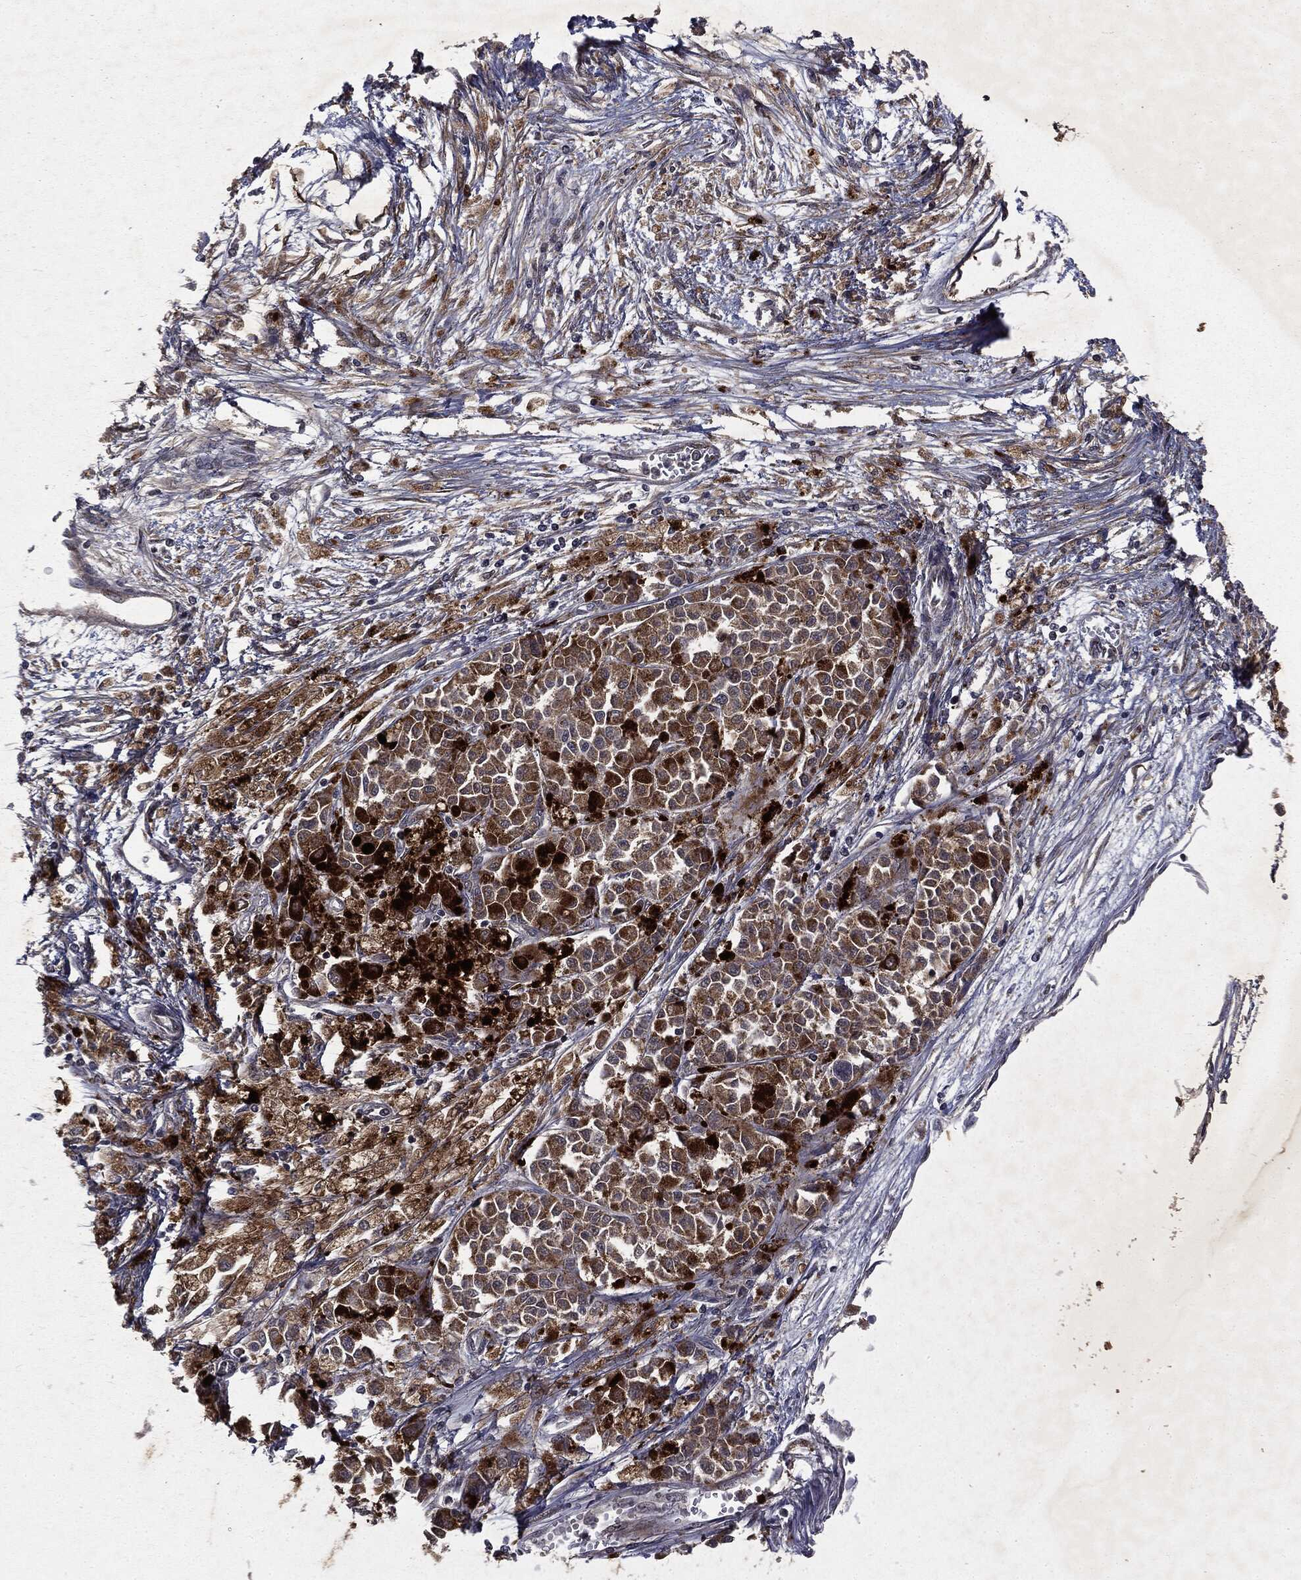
{"staining": {"intensity": "moderate", "quantity": ">75%", "location": "cytoplasmic/membranous"}, "tissue": "melanoma", "cell_type": "Tumor cells", "image_type": "cancer", "snomed": [{"axis": "morphology", "description": "Malignant melanoma, NOS"}, {"axis": "topography", "description": "Skin"}], "caption": "This histopathology image exhibits immunohistochemistry staining of human malignant melanoma, with medium moderate cytoplasmic/membranous staining in about >75% of tumor cells.", "gene": "PLPPR2", "patient": {"sex": "female", "age": 58}}